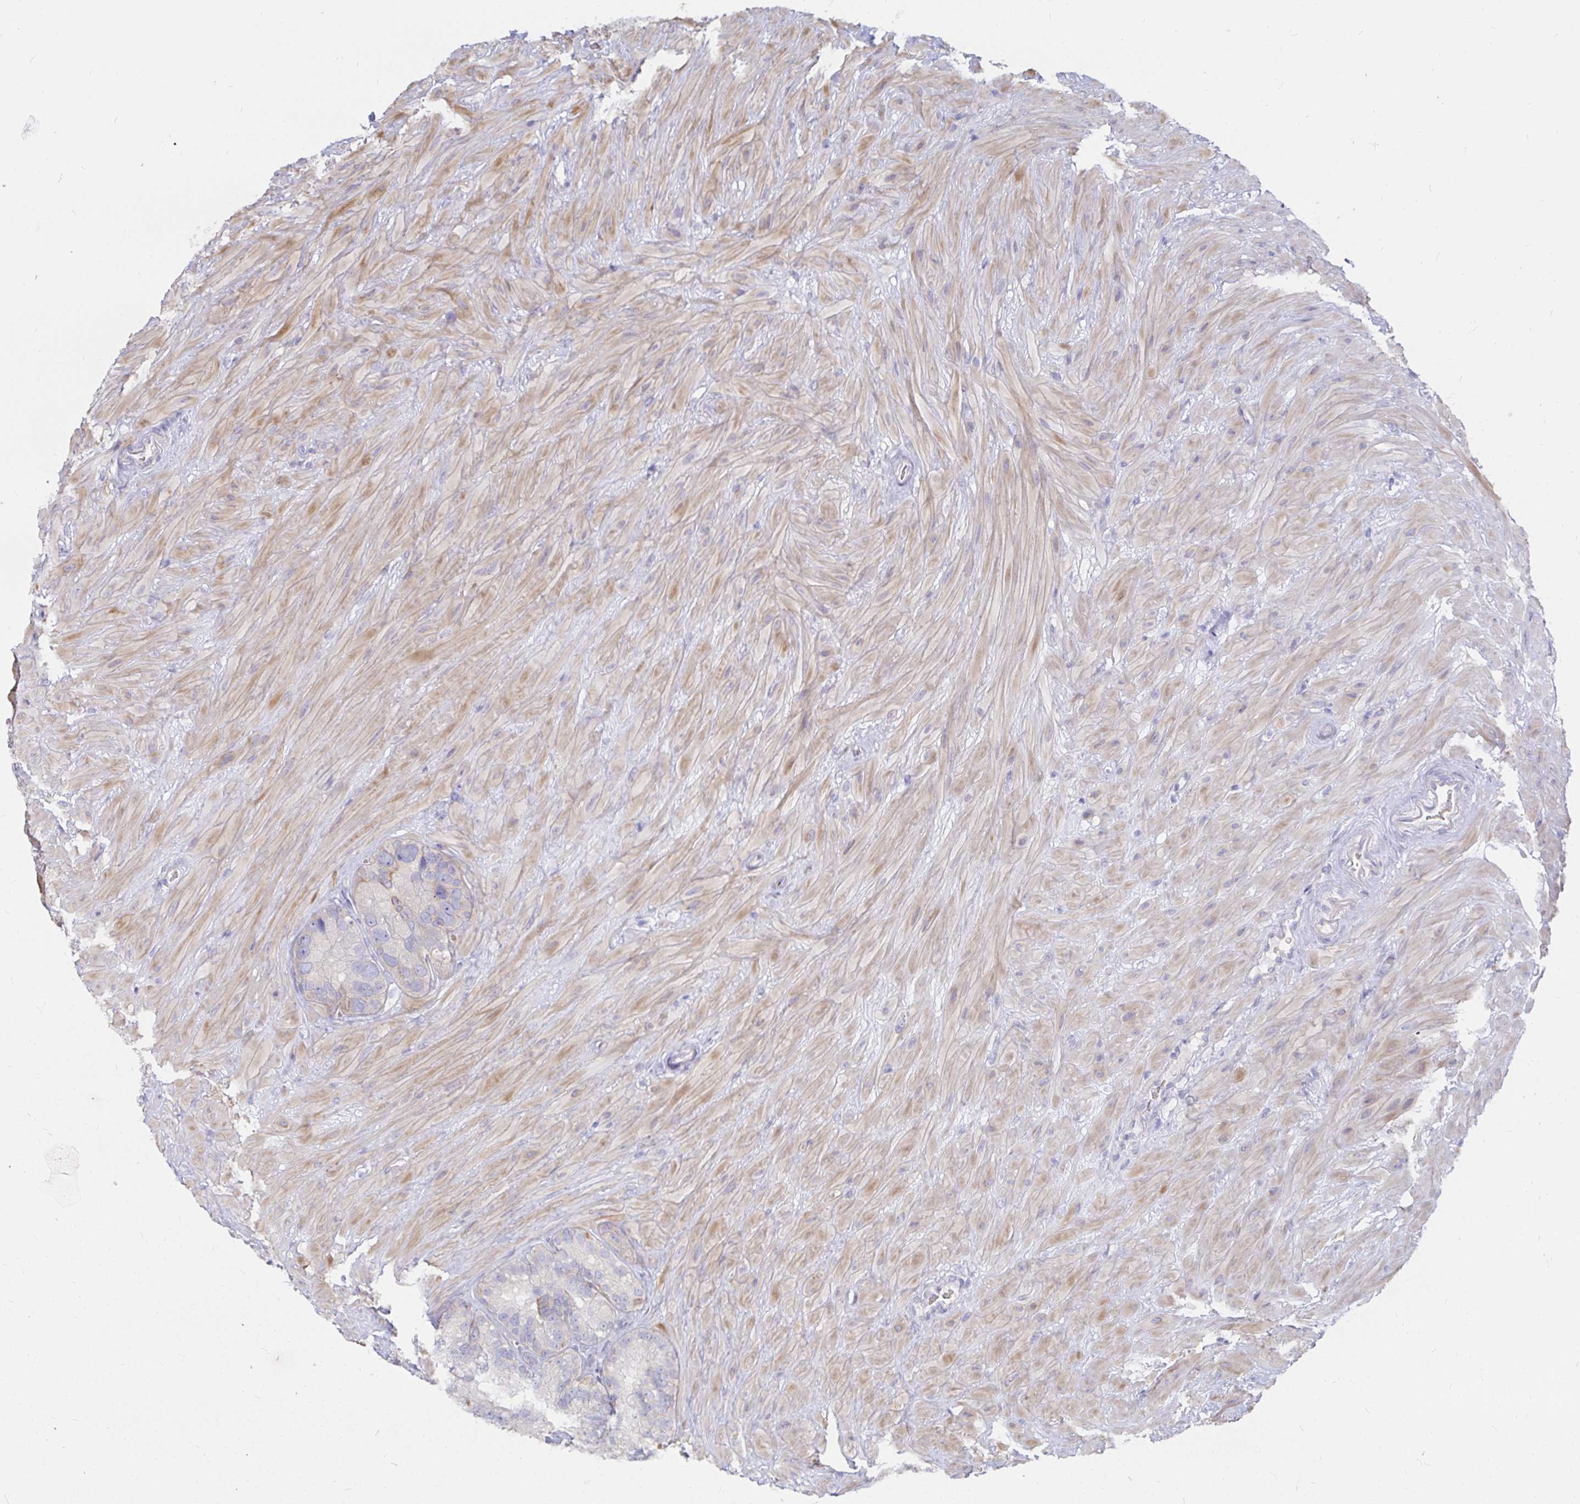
{"staining": {"intensity": "negative", "quantity": "none", "location": "none"}, "tissue": "seminal vesicle", "cell_type": "Glandular cells", "image_type": "normal", "snomed": [{"axis": "morphology", "description": "Normal tissue, NOS"}, {"axis": "topography", "description": "Seminal veicle"}], "caption": "This image is of benign seminal vesicle stained with immunohistochemistry (IHC) to label a protein in brown with the nuclei are counter-stained blue. There is no positivity in glandular cells. (DAB IHC with hematoxylin counter stain).", "gene": "KCTD19", "patient": {"sex": "male", "age": 60}}